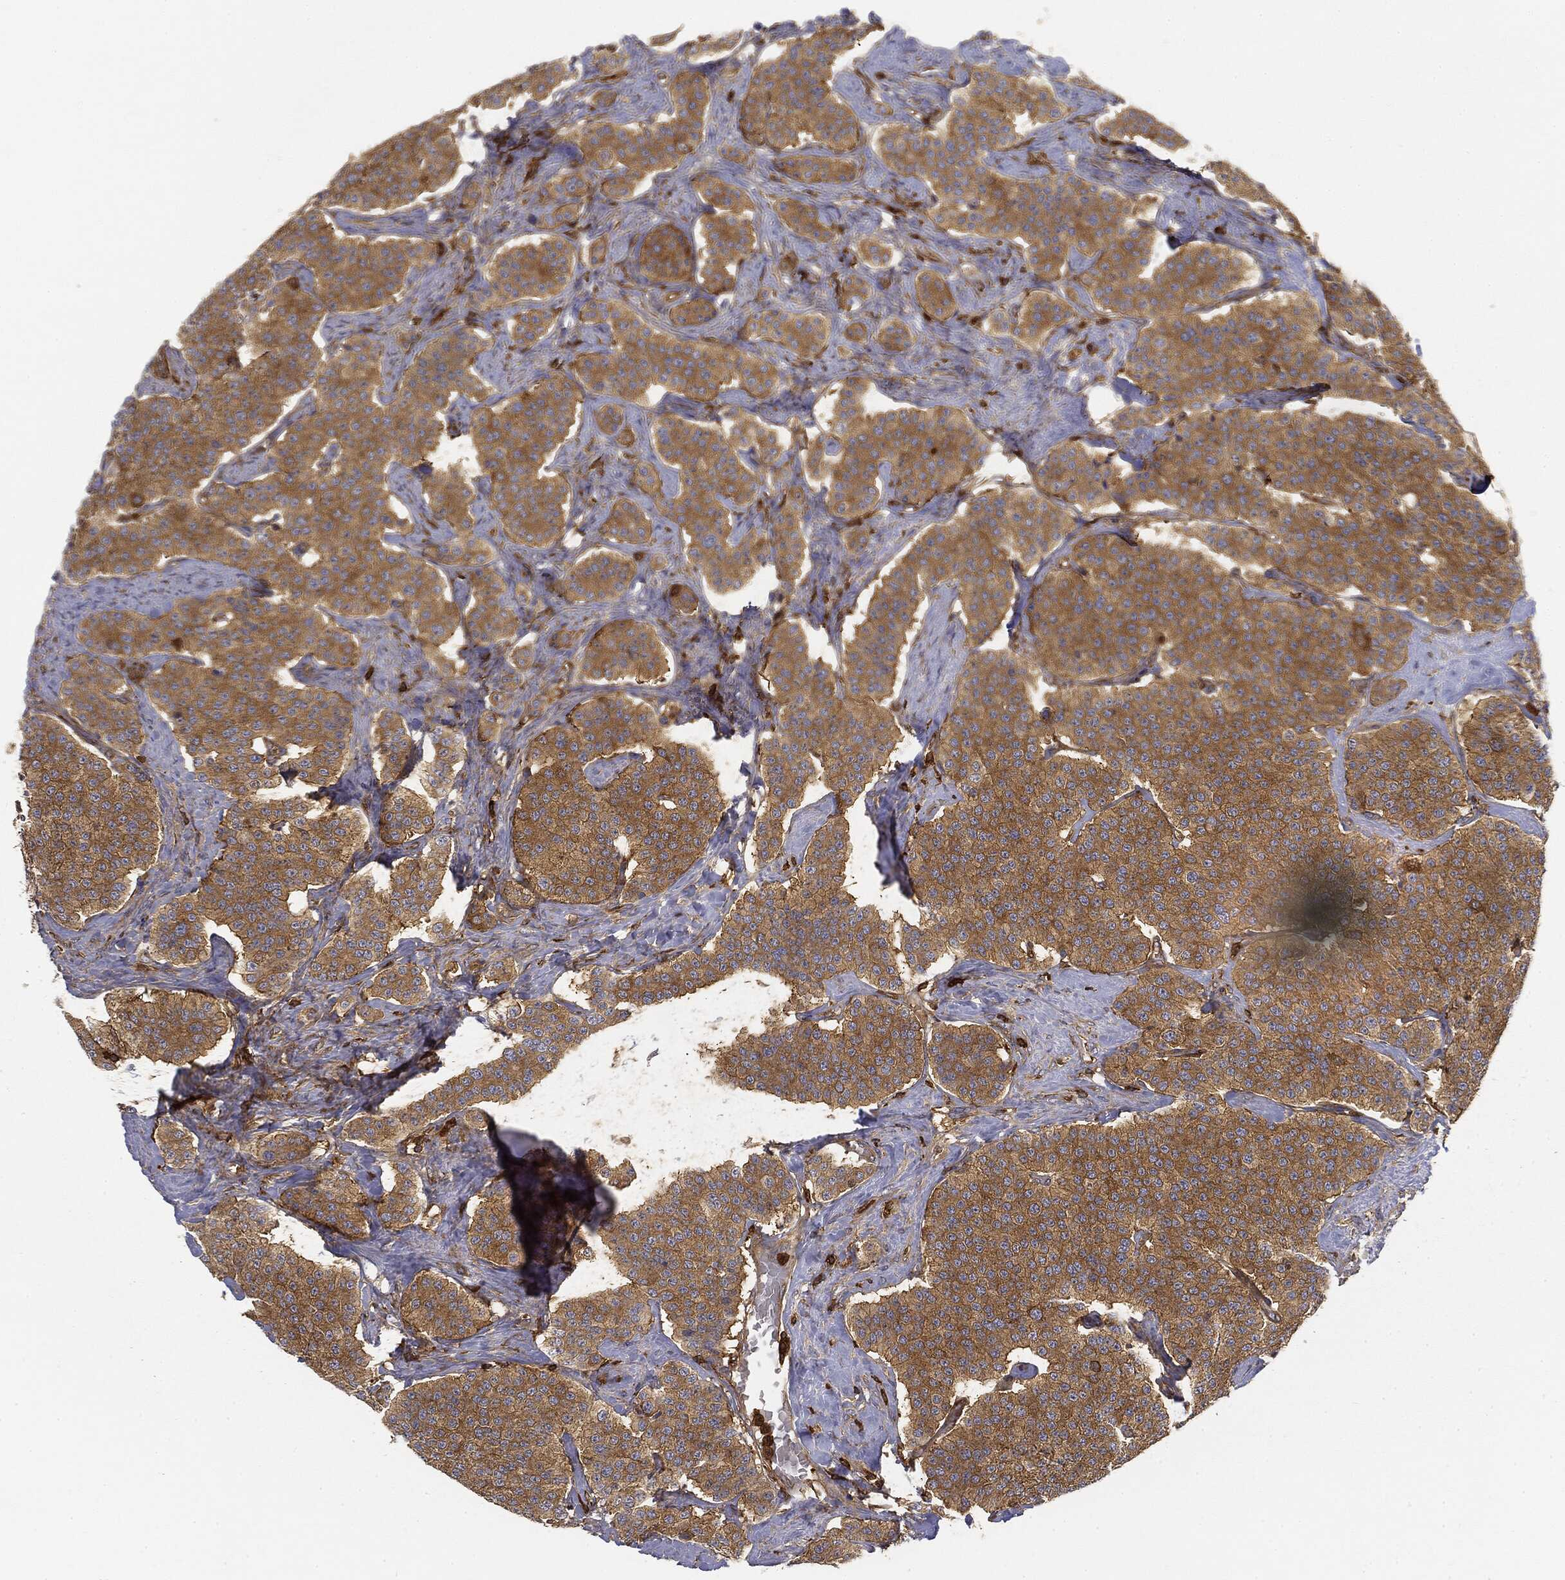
{"staining": {"intensity": "moderate", "quantity": ">75%", "location": "cytoplasmic/membranous"}, "tissue": "carcinoid", "cell_type": "Tumor cells", "image_type": "cancer", "snomed": [{"axis": "morphology", "description": "Carcinoid, malignant, NOS"}, {"axis": "topography", "description": "Small intestine"}], "caption": "Carcinoid (malignant) tissue reveals moderate cytoplasmic/membranous staining in approximately >75% of tumor cells, visualized by immunohistochemistry. The staining was performed using DAB (3,3'-diaminobenzidine), with brown indicating positive protein expression. Nuclei are stained blue with hematoxylin.", "gene": "WDR1", "patient": {"sex": "female", "age": 58}}